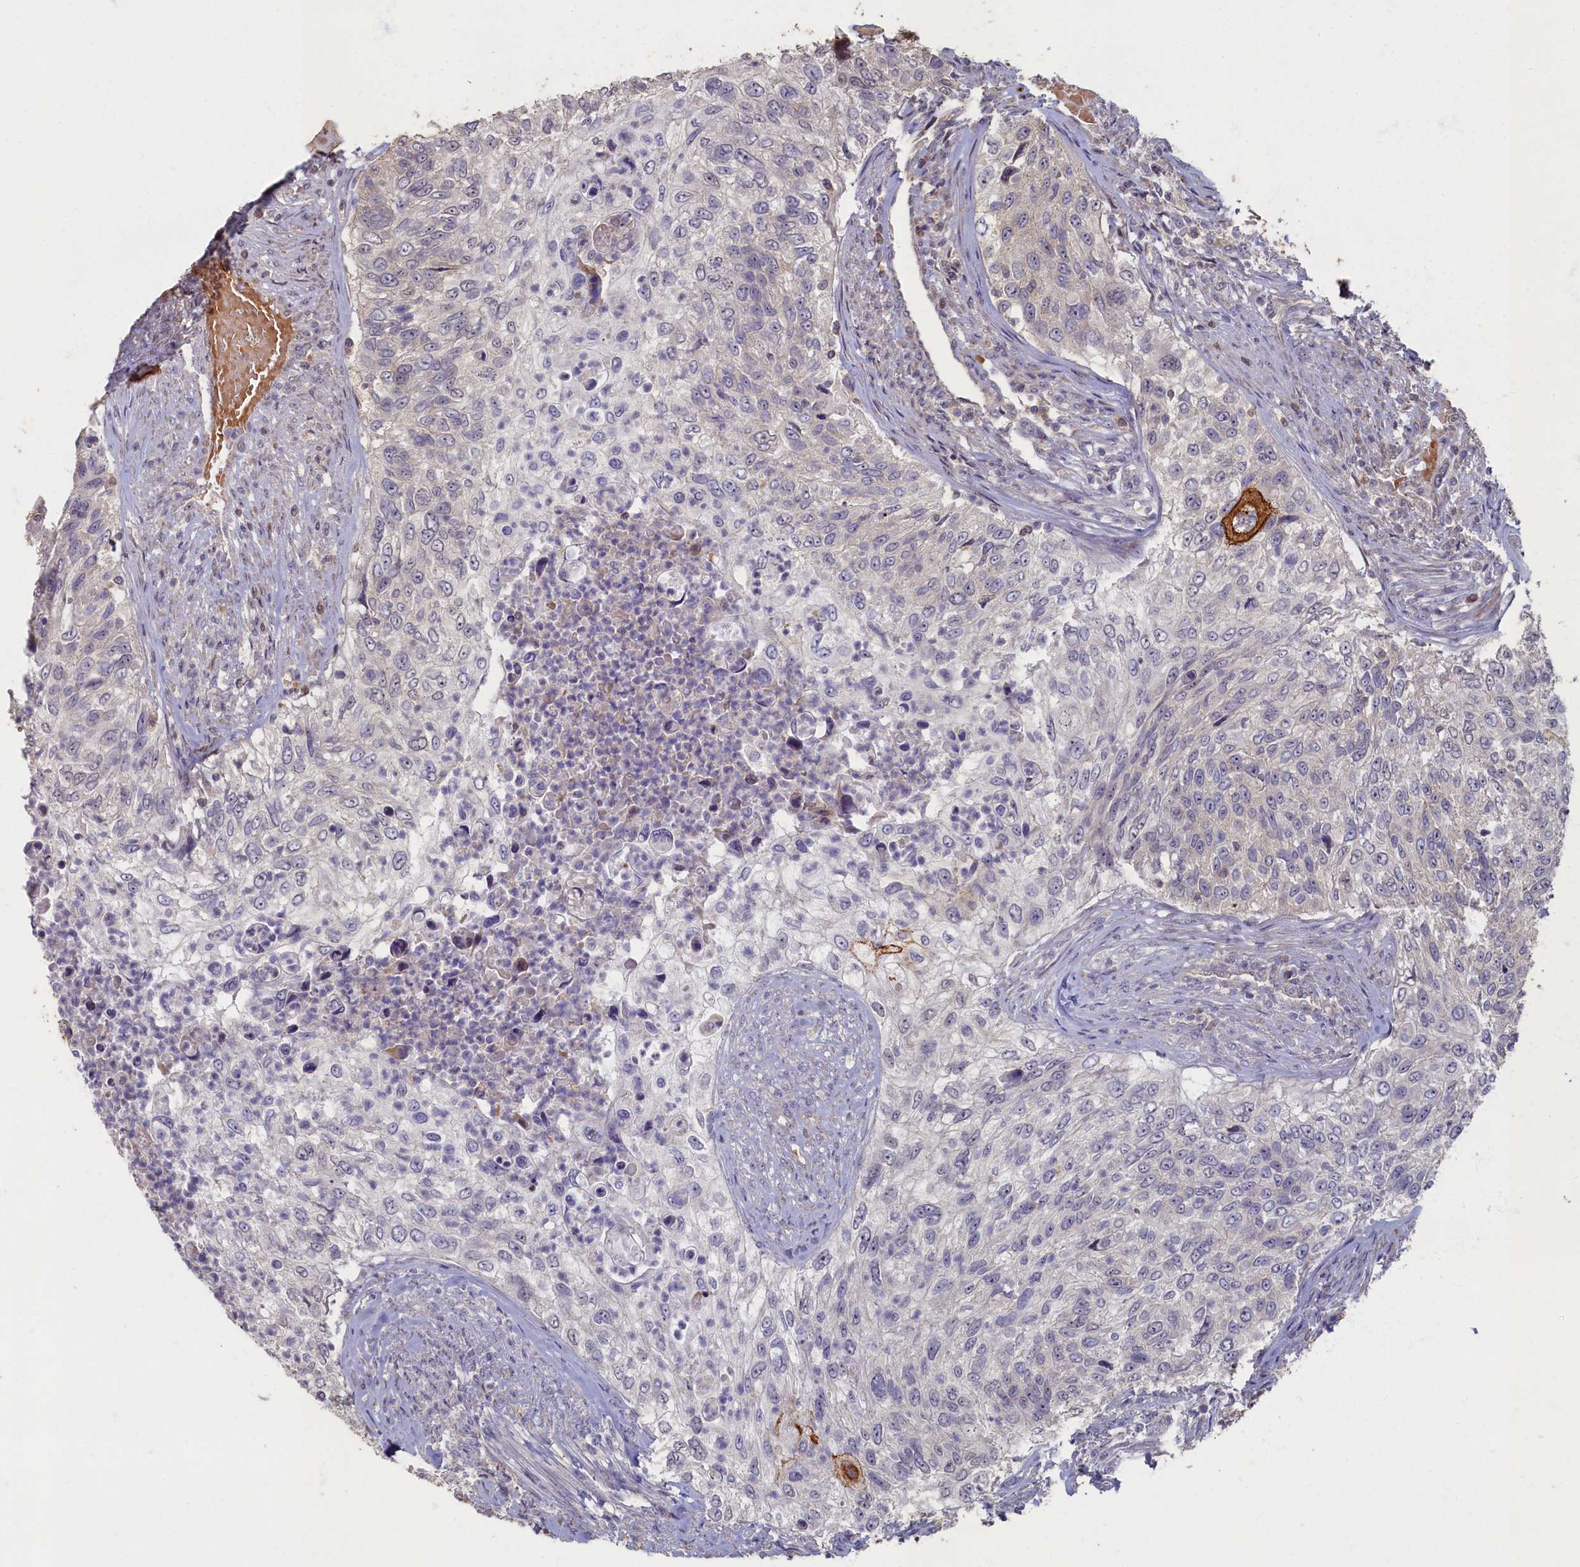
{"staining": {"intensity": "negative", "quantity": "none", "location": "none"}, "tissue": "urothelial cancer", "cell_type": "Tumor cells", "image_type": "cancer", "snomed": [{"axis": "morphology", "description": "Urothelial carcinoma, High grade"}, {"axis": "topography", "description": "Urinary bladder"}], "caption": "There is no significant expression in tumor cells of urothelial cancer.", "gene": "HUNK", "patient": {"sex": "female", "age": 60}}